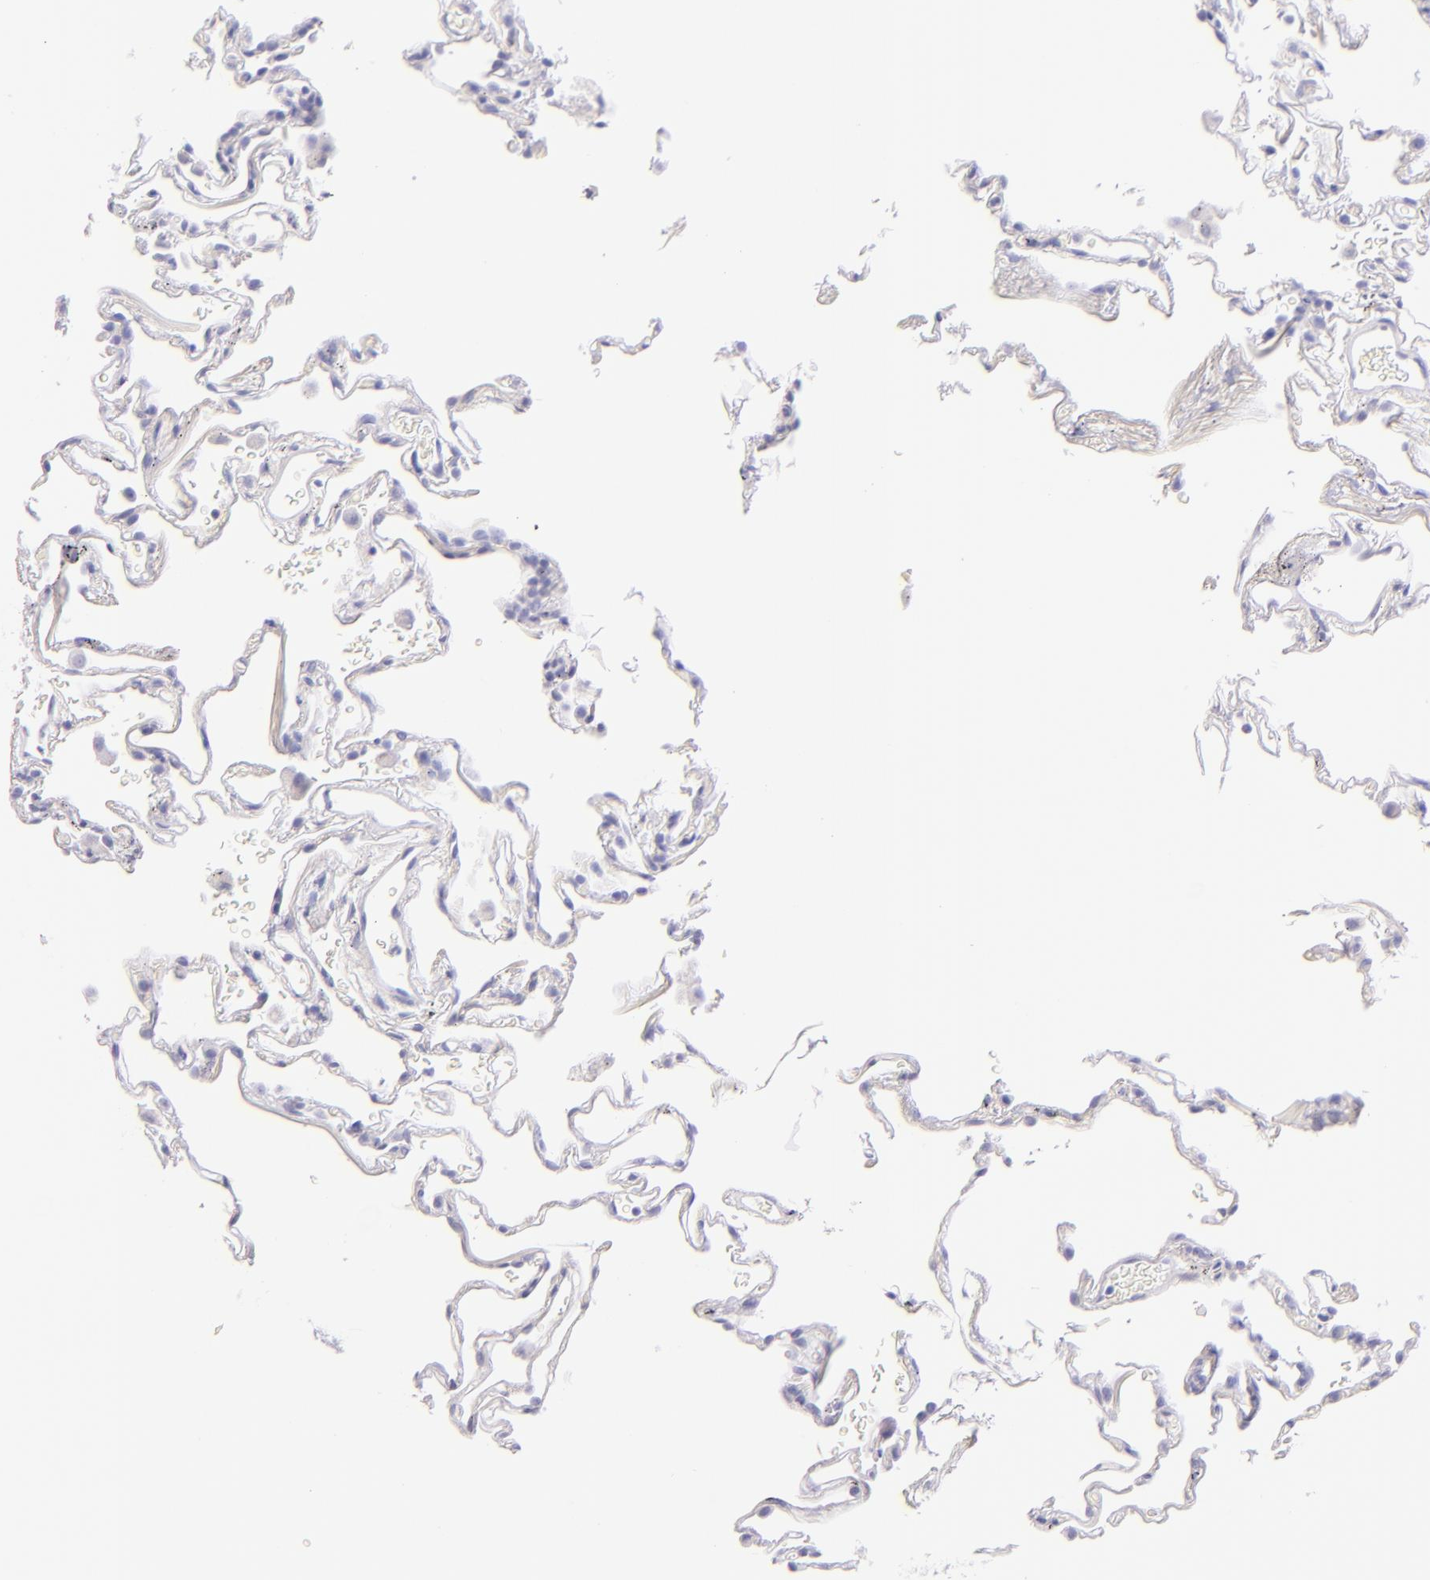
{"staining": {"intensity": "negative", "quantity": "none", "location": "none"}, "tissue": "lung", "cell_type": "Alveolar cells", "image_type": "normal", "snomed": [{"axis": "morphology", "description": "Normal tissue, NOS"}, {"axis": "morphology", "description": "Inflammation, NOS"}, {"axis": "topography", "description": "Lung"}], "caption": "IHC photomicrograph of unremarkable lung: human lung stained with DAB (3,3'-diaminobenzidine) displays no significant protein positivity in alveolar cells.", "gene": "SDC1", "patient": {"sex": "male", "age": 69}}